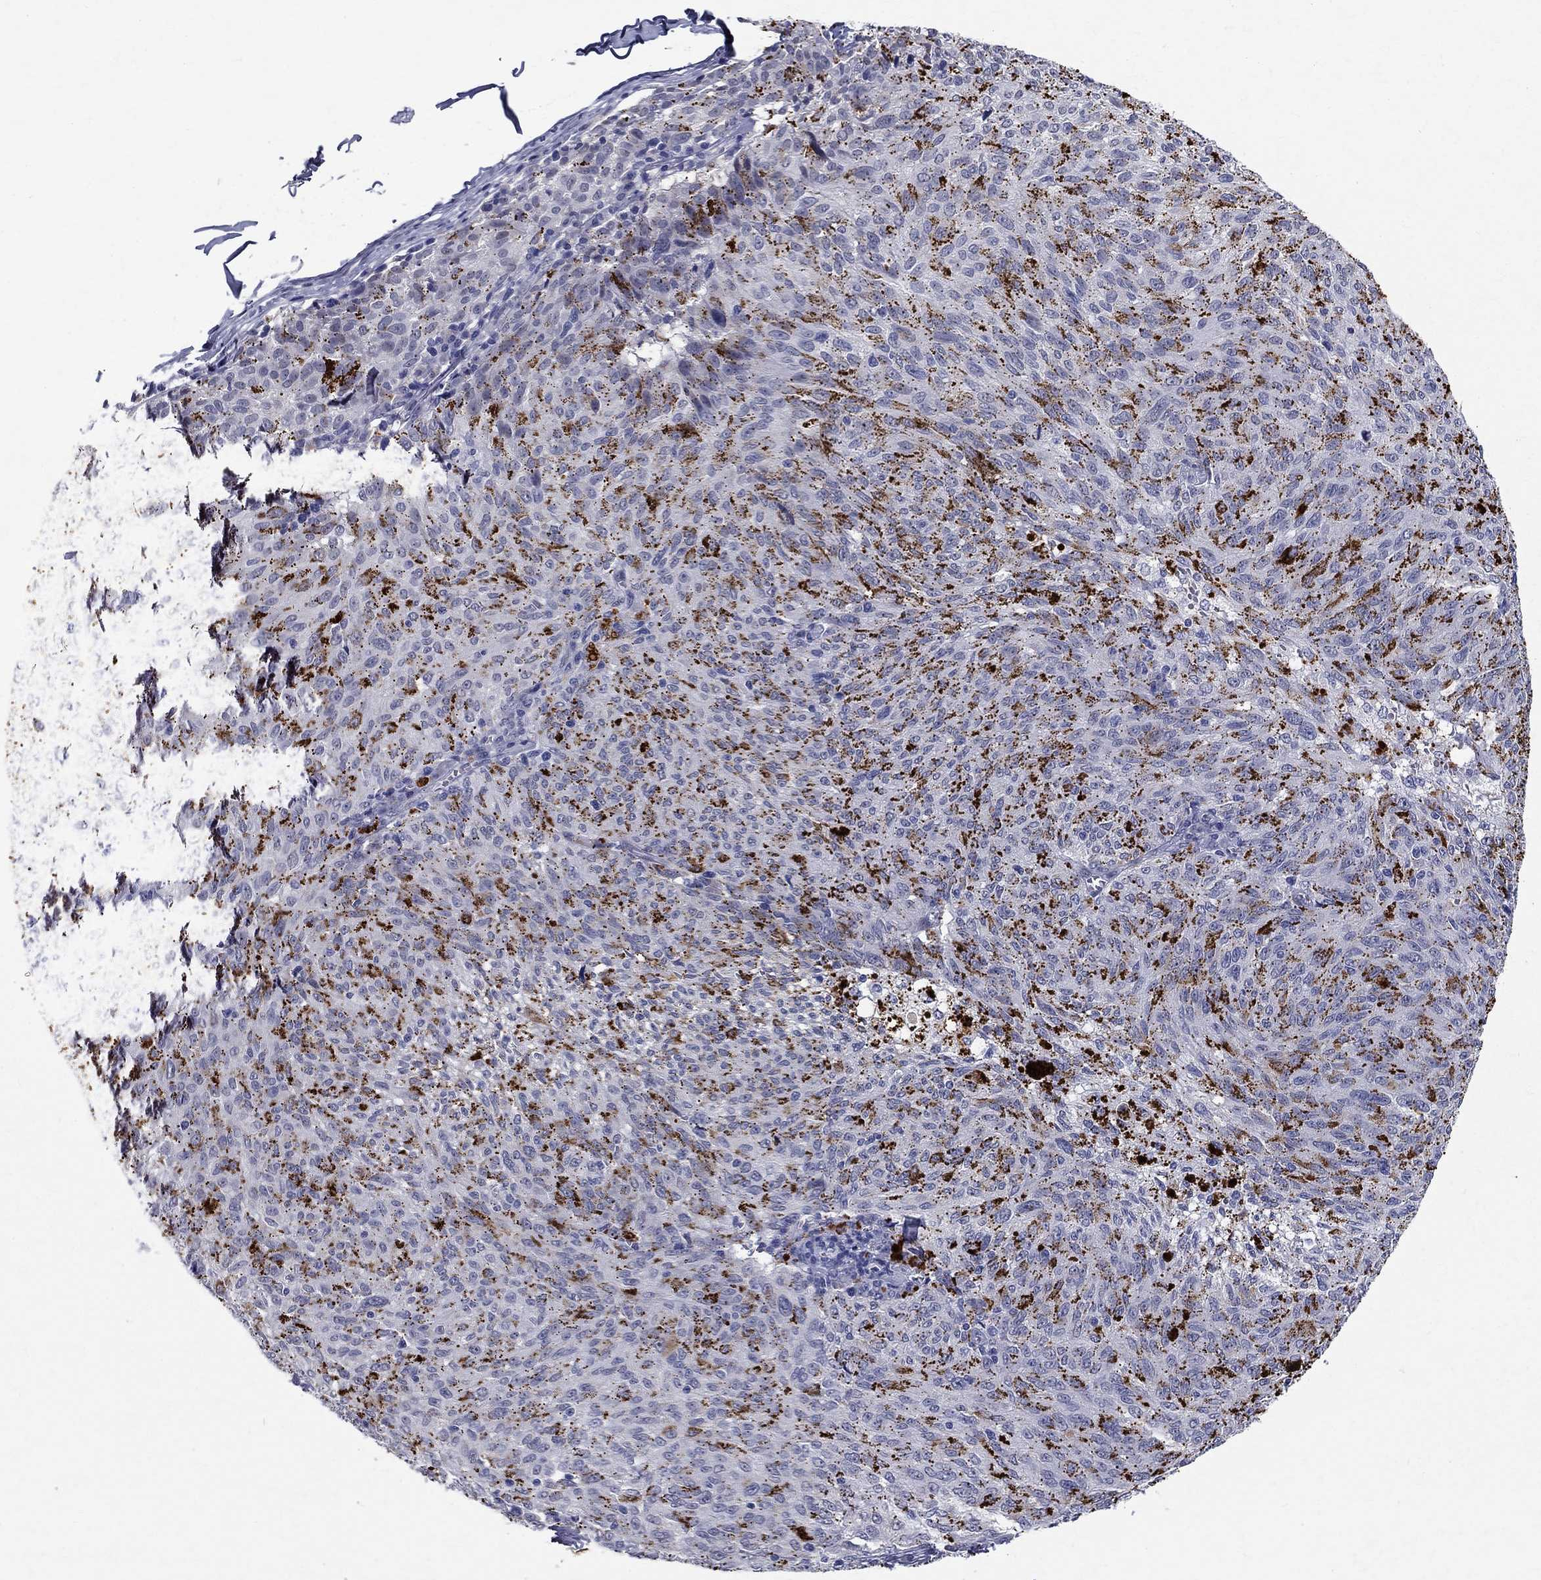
{"staining": {"intensity": "negative", "quantity": "none", "location": "none"}, "tissue": "melanoma", "cell_type": "Tumor cells", "image_type": "cancer", "snomed": [{"axis": "morphology", "description": "Malignant melanoma, NOS"}, {"axis": "topography", "description": "Skin"}], "caption": "Immunohistochemistry of human melanoma displays no staining in tumor cells.", "gene": "RBFOX1", "patient": {"sex": "female", "age": 72}}